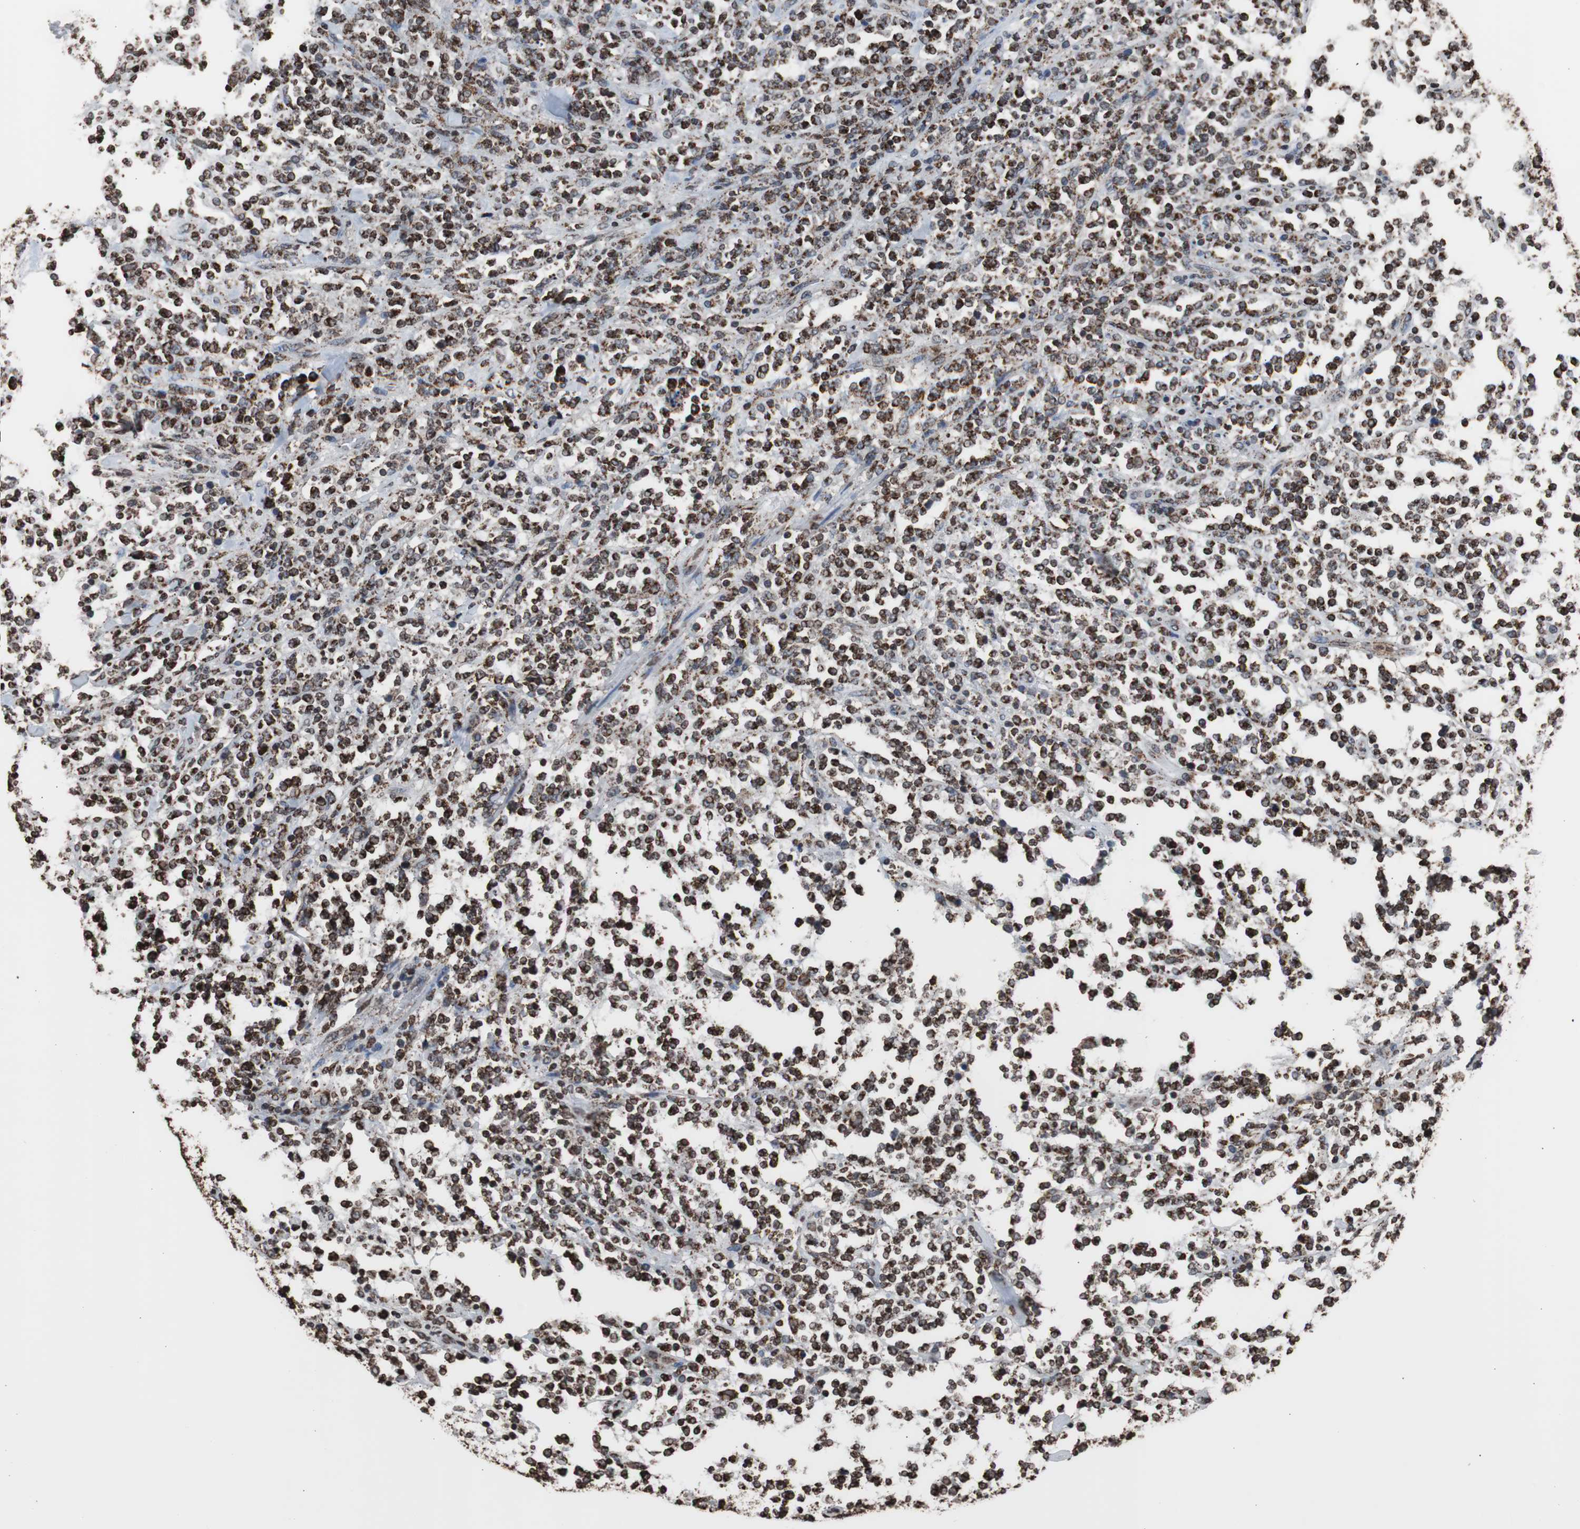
{"staining": {"intensity": "strong", "quantity": ">75%", "location": "cytoplasmic/membranous"}, "tissue": "lymphoma", "cell_type": "Tumor cells", "image_type": "cancer", "snomed": [{"axis": "morphology", "description": "Malignant lymphoma, non-Hodgkin's type, High grade"}, {"axis": "topography", "description": "Soft tissue"}], "caption": "Malignant lymphoma, non-Hodgkin's type (high-grade) stained for a protein displays strong cytoplasmic/membranous positivity in tumor cells.", "gene": "HSPA9", "patient": {"sex": "male", "age": 18}}